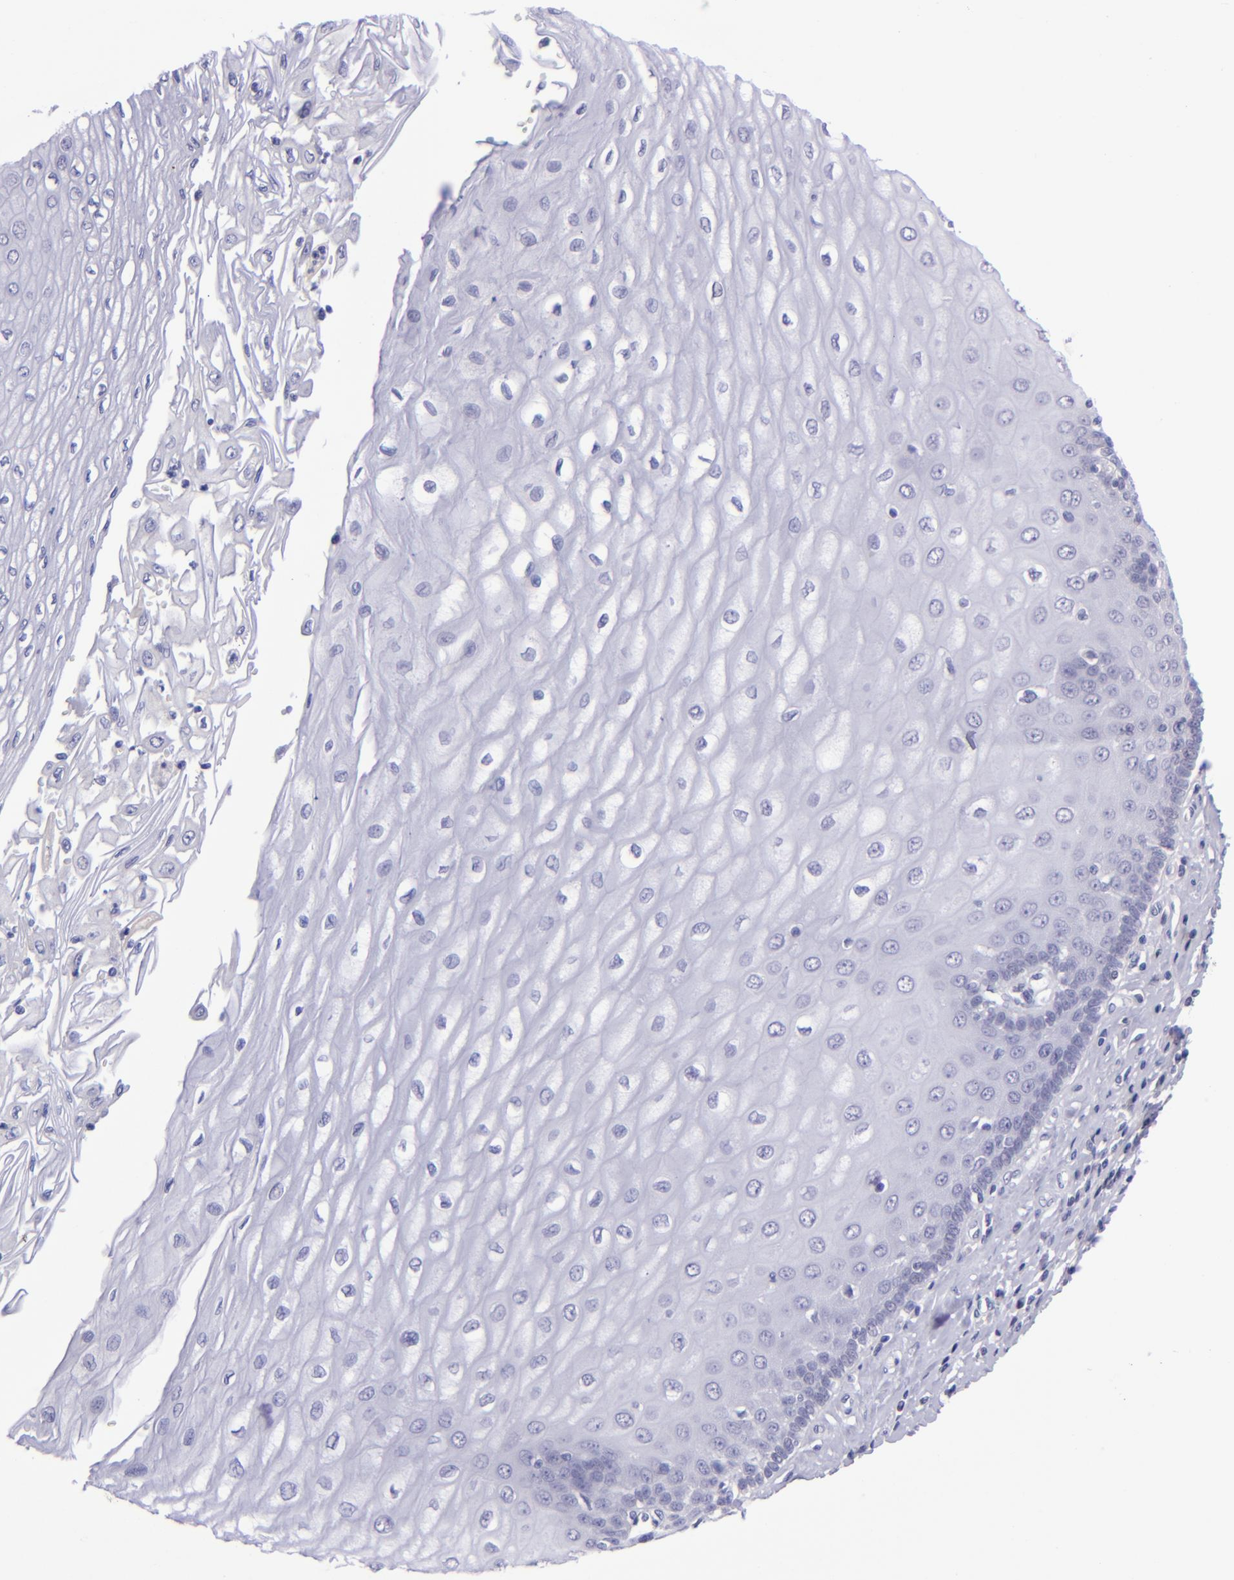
{"staining": {"intensity": "negative", "quantity": "none", "location": "none"}, "tissue": "esophagus", "cell_type": "Squamous epithelial cells", "image_type": "normal", "snomed": [{"axis": "morphology", "description": "Normal tissue, NOS"}, {"axis": "topography", "description": "Esophagus"}], "caption": "Squamous epithelial cells are negative for brown protein staining in unremarkable esophagus. (IHC, brightfield microscopy, high magnification).", "gene": "POU2F2", "patient": {"sex": "male", "age": 62}}